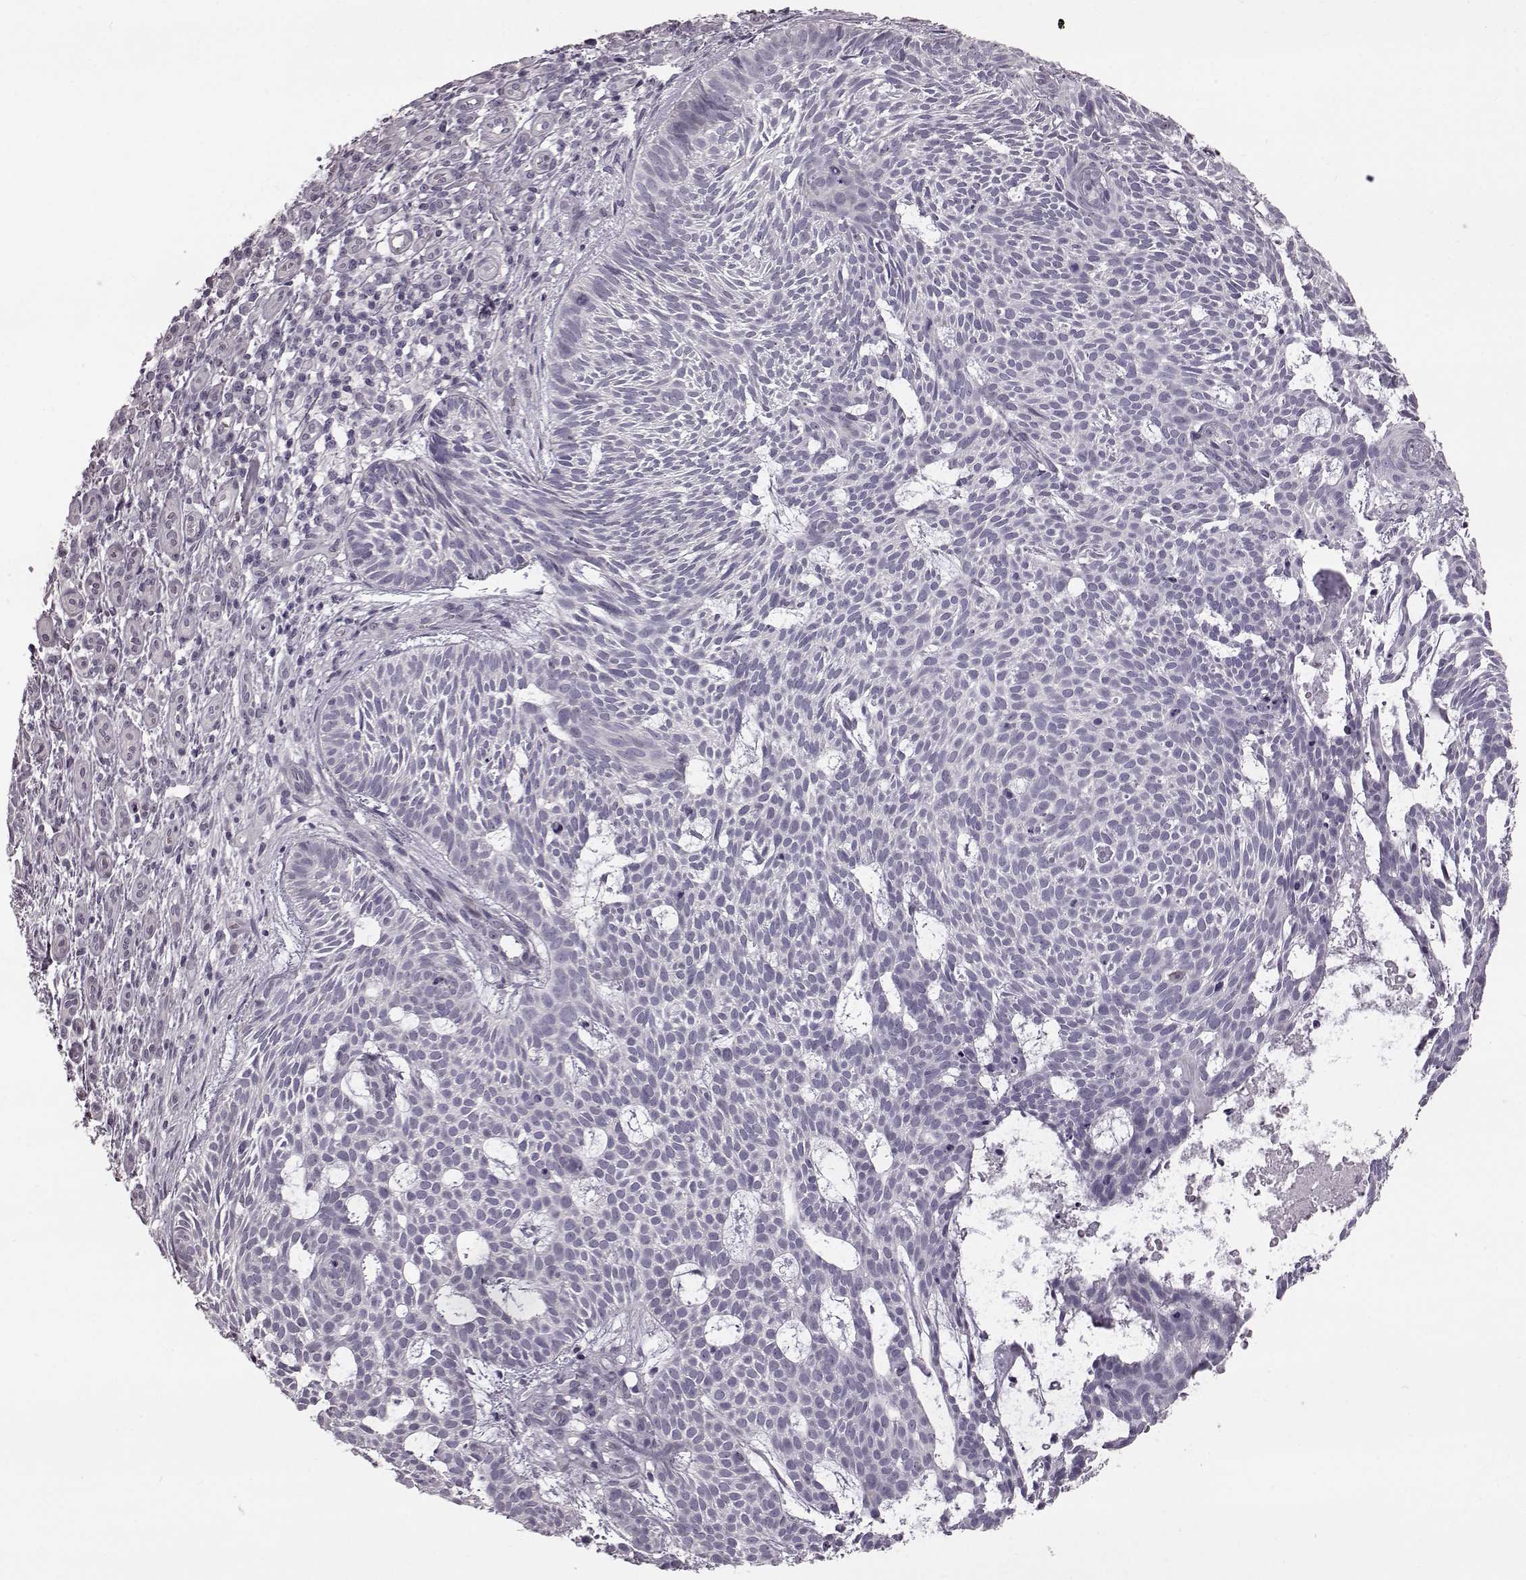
{"staining": {"intensity": "negative", "quantity": "none", "location": "none"}, "tissue": "skin cancer", "cell_type": "Tumor cells", "image_type": "cancer", "snomed": [{"axis": "morphology", "description": "Basal cell carcinoma"}, {"axis": "topography", "description": "Skin"}], "caption": "Immunohistochemistry histopathology image of skin cancer stained for a protein (brown), which demonstrates no positivity in tumor cells. (IHC, brightfield microscopy, high magnification).", "gene": "TCHHL1", "patient": {"sex": "male", "age": 59}}